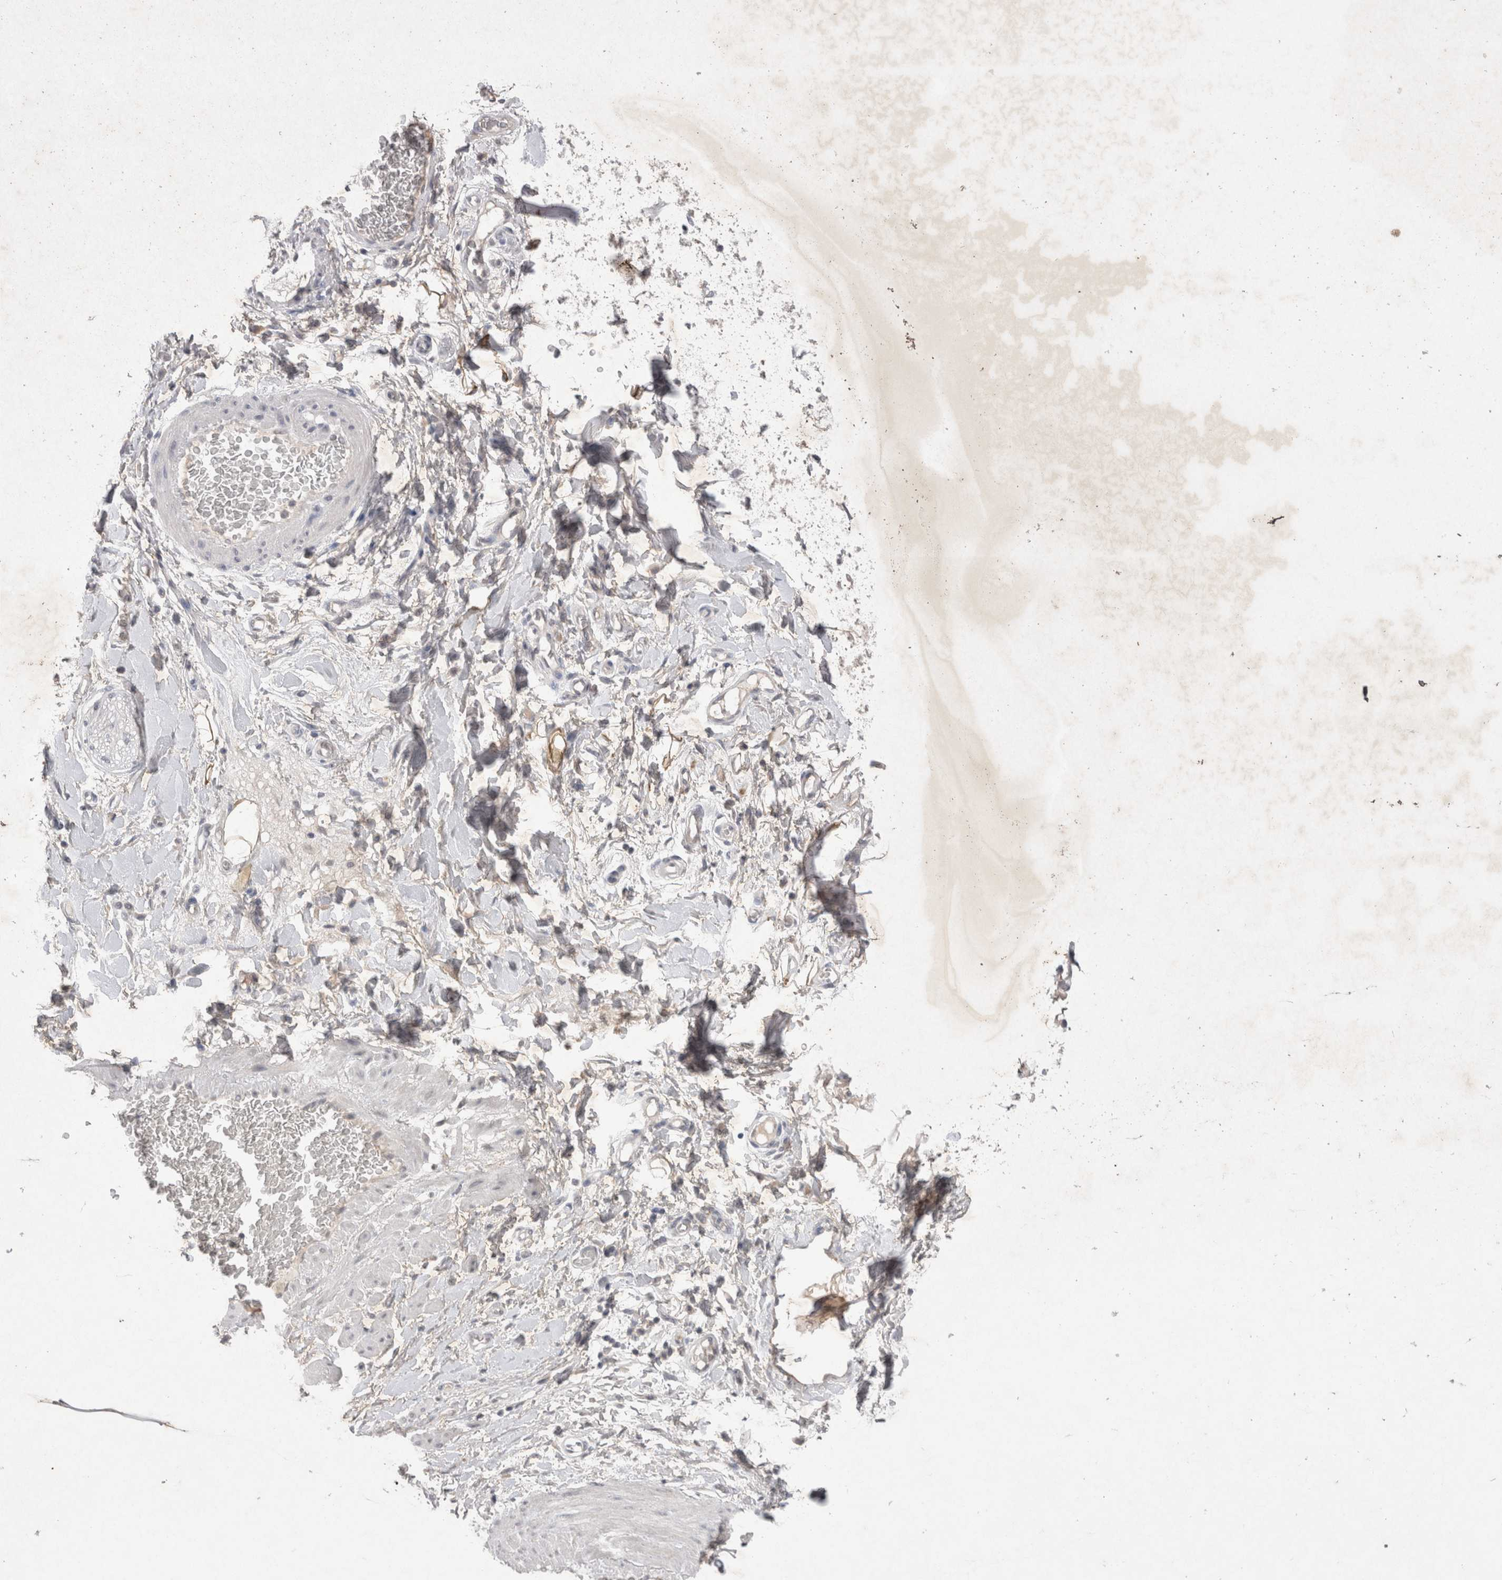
{"staining": {"intensity": "negative", "quantity": "none", "location": "none"}, "tissue": "adipose tissue", "cell_type": "Adipocytes", "image_type": "normal", "snomed": [{"axis": "morphology", "description": "Normal tissue, NOS"}, {"axis": "morphology", "description": "Adenocarcinoma, NOS"}, {"axis": "topography", "description": "Esophagus"}], "caption": "Adipose tissue stained for a protein using IHC shows no staining adipocytes.", "gene": "LYVE1", "patient": {"sex": "male", "age": 62}}